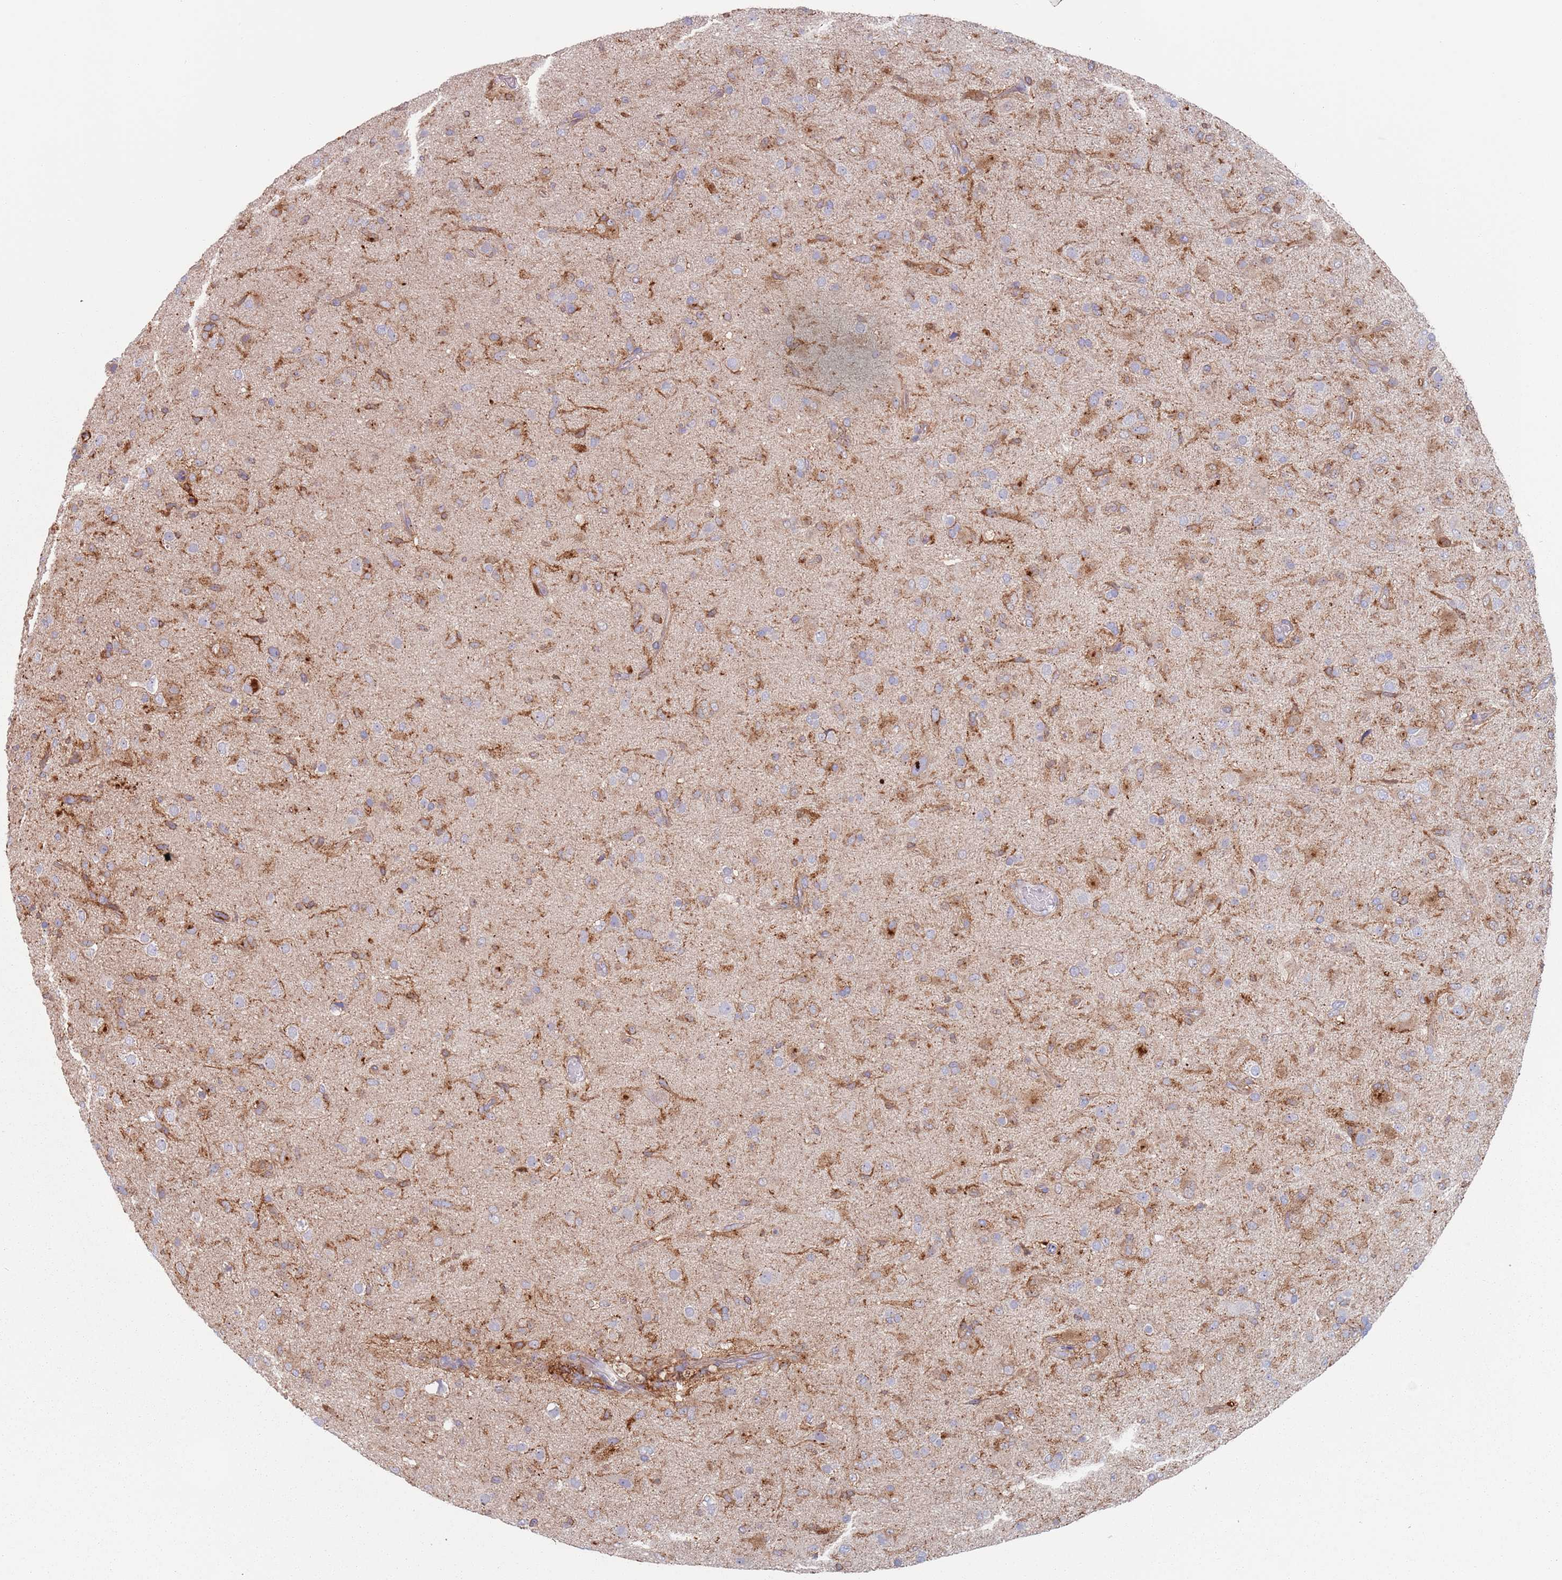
{"staining": {"intensity": "moderate", "quantity": "25%-75%", "location": "cytoplasmic/membranous"}, "tissue": "glioma", "cell_type": "Tumor cells", "image_type": "cancer", "snomed": [{"axis": "morphology", "description": "Glioma, malignant, Low grade"}, {"axis": "topography", "description": "Brain"}], "caption": "Immunohistochemical staining of human malignant low-grade glioma displays moderate cytoplasmic/membranous protein positivity in approximately 25%-75% of tumor cells.", "gene": "APPL2", "patient": {"sex": "male", "age": 65}}